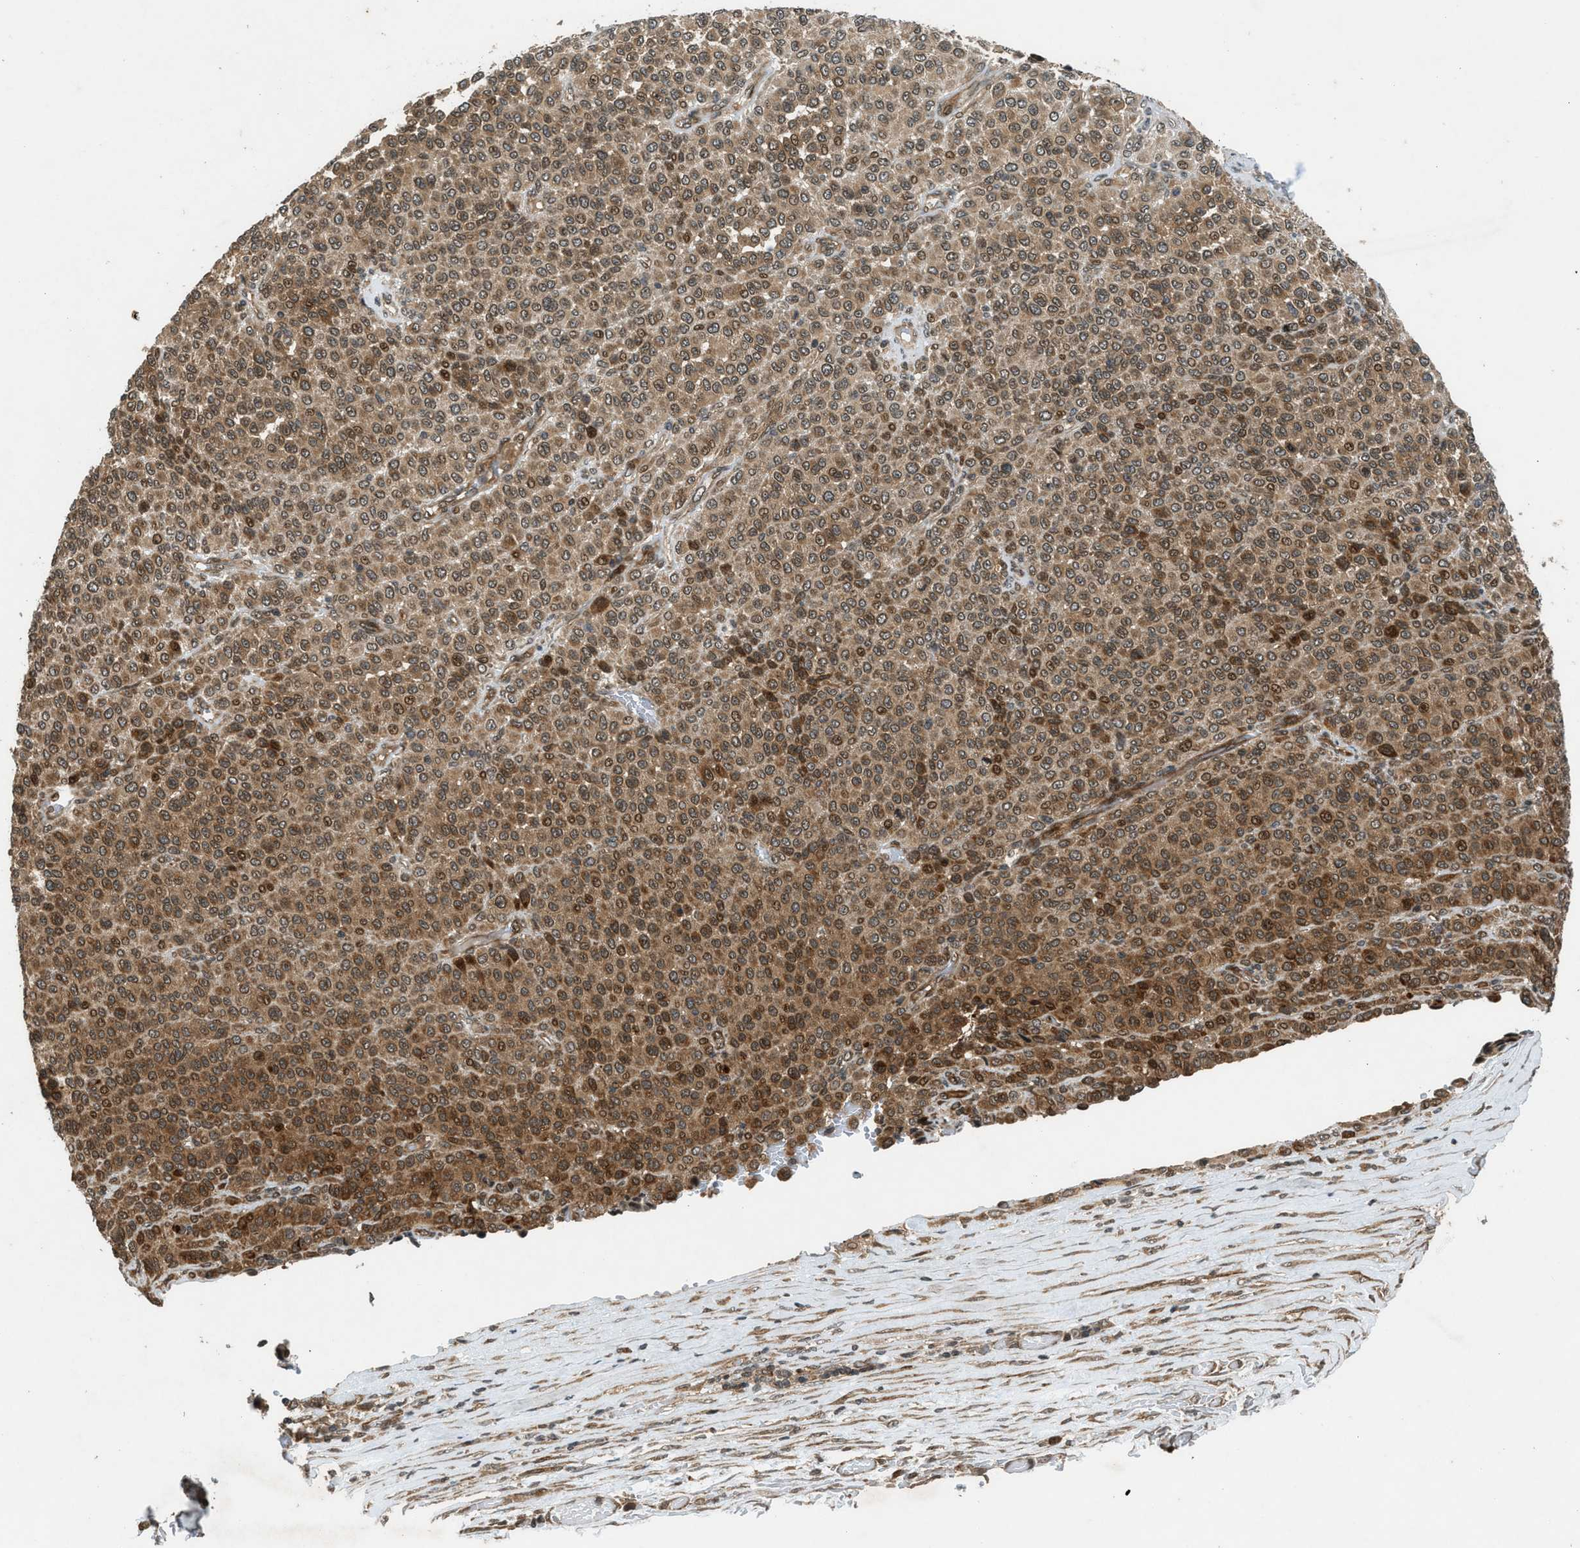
{"staining": {"intensity": "moderate", "quantity": ">75%", "location": "cytoplasmic/membranous,nuclear"}, "tissue": "melanoma", "cell_type": "Tumor cells", "image_type": "cancer", "snomed": [{"axis": "morphology", "description": "Malignant melanoma, Metastatic site"}, {"axis": "topography", "description": "Pancreas"}], "caption": "Human malignant melanoma (metastatic site) stained with a brown dye displays moderate cytoplasmic/membranous and nuclear positive expression in approximately >75% of tumor cells.", "gene": "TXNL1", "patient": {"sex": "female", "age": 30}}